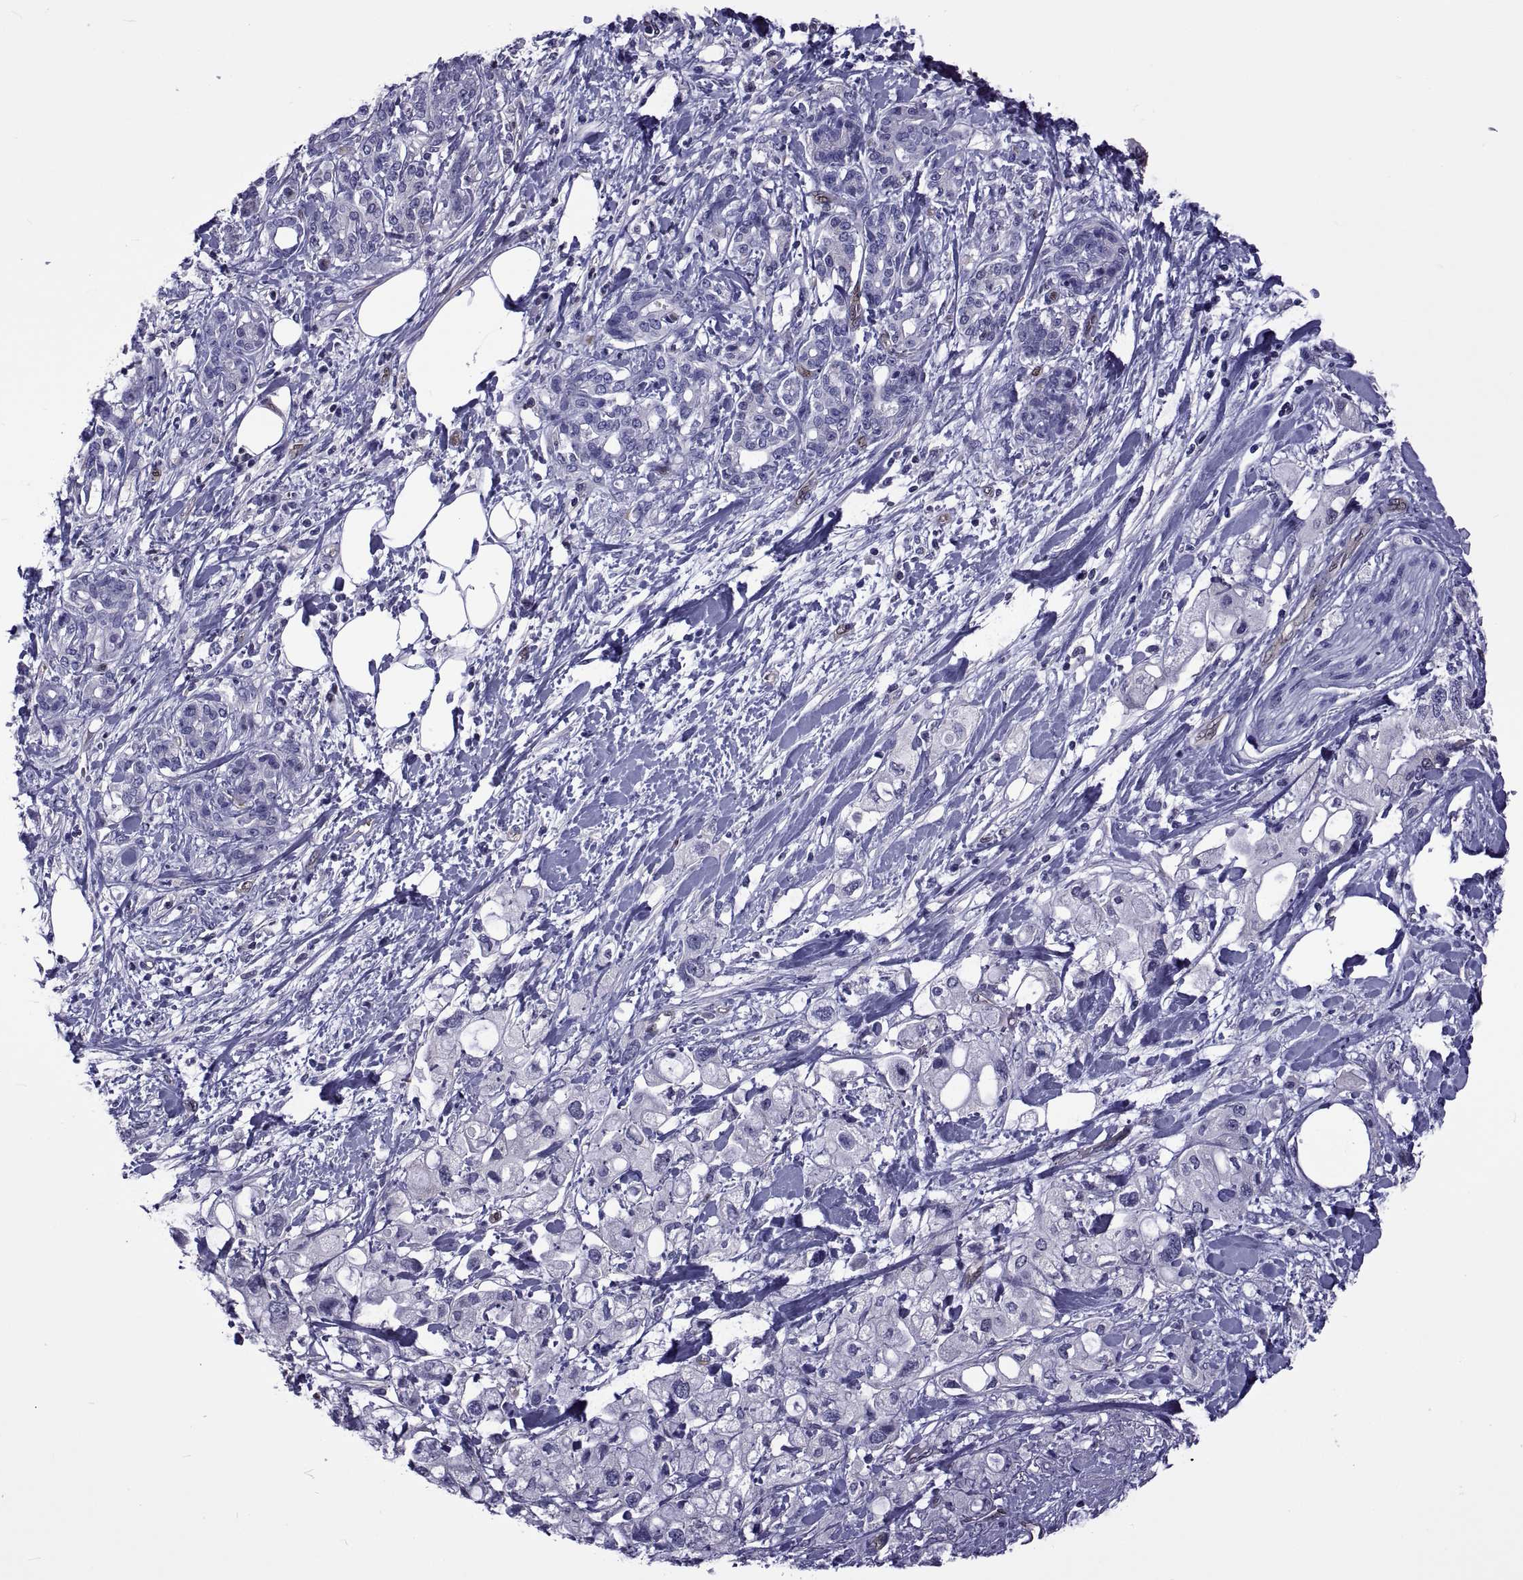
{"staining": {"intensity": "negative", "quantity": "none", "location": "none"}, "tissue": "pancreatic cancer", "cell_type": "Tumor cells", "image_type": "cancer", "snomed": [{"axis": "morphology", "description": "Adenocarcinoma, NOS"}, {"axis": "topography", "description": "Pancreas"}], "caption": "IHC histopathology image of neoplastic tissue: human pancreatic cancer stained with DAB (3,3'-diaminobenzidine) shows no significant protein positivity in tumor cells. Nuclei are stained in blue.", "gene": "LCN9", "patient": {"sex": "female", "age": 56}}